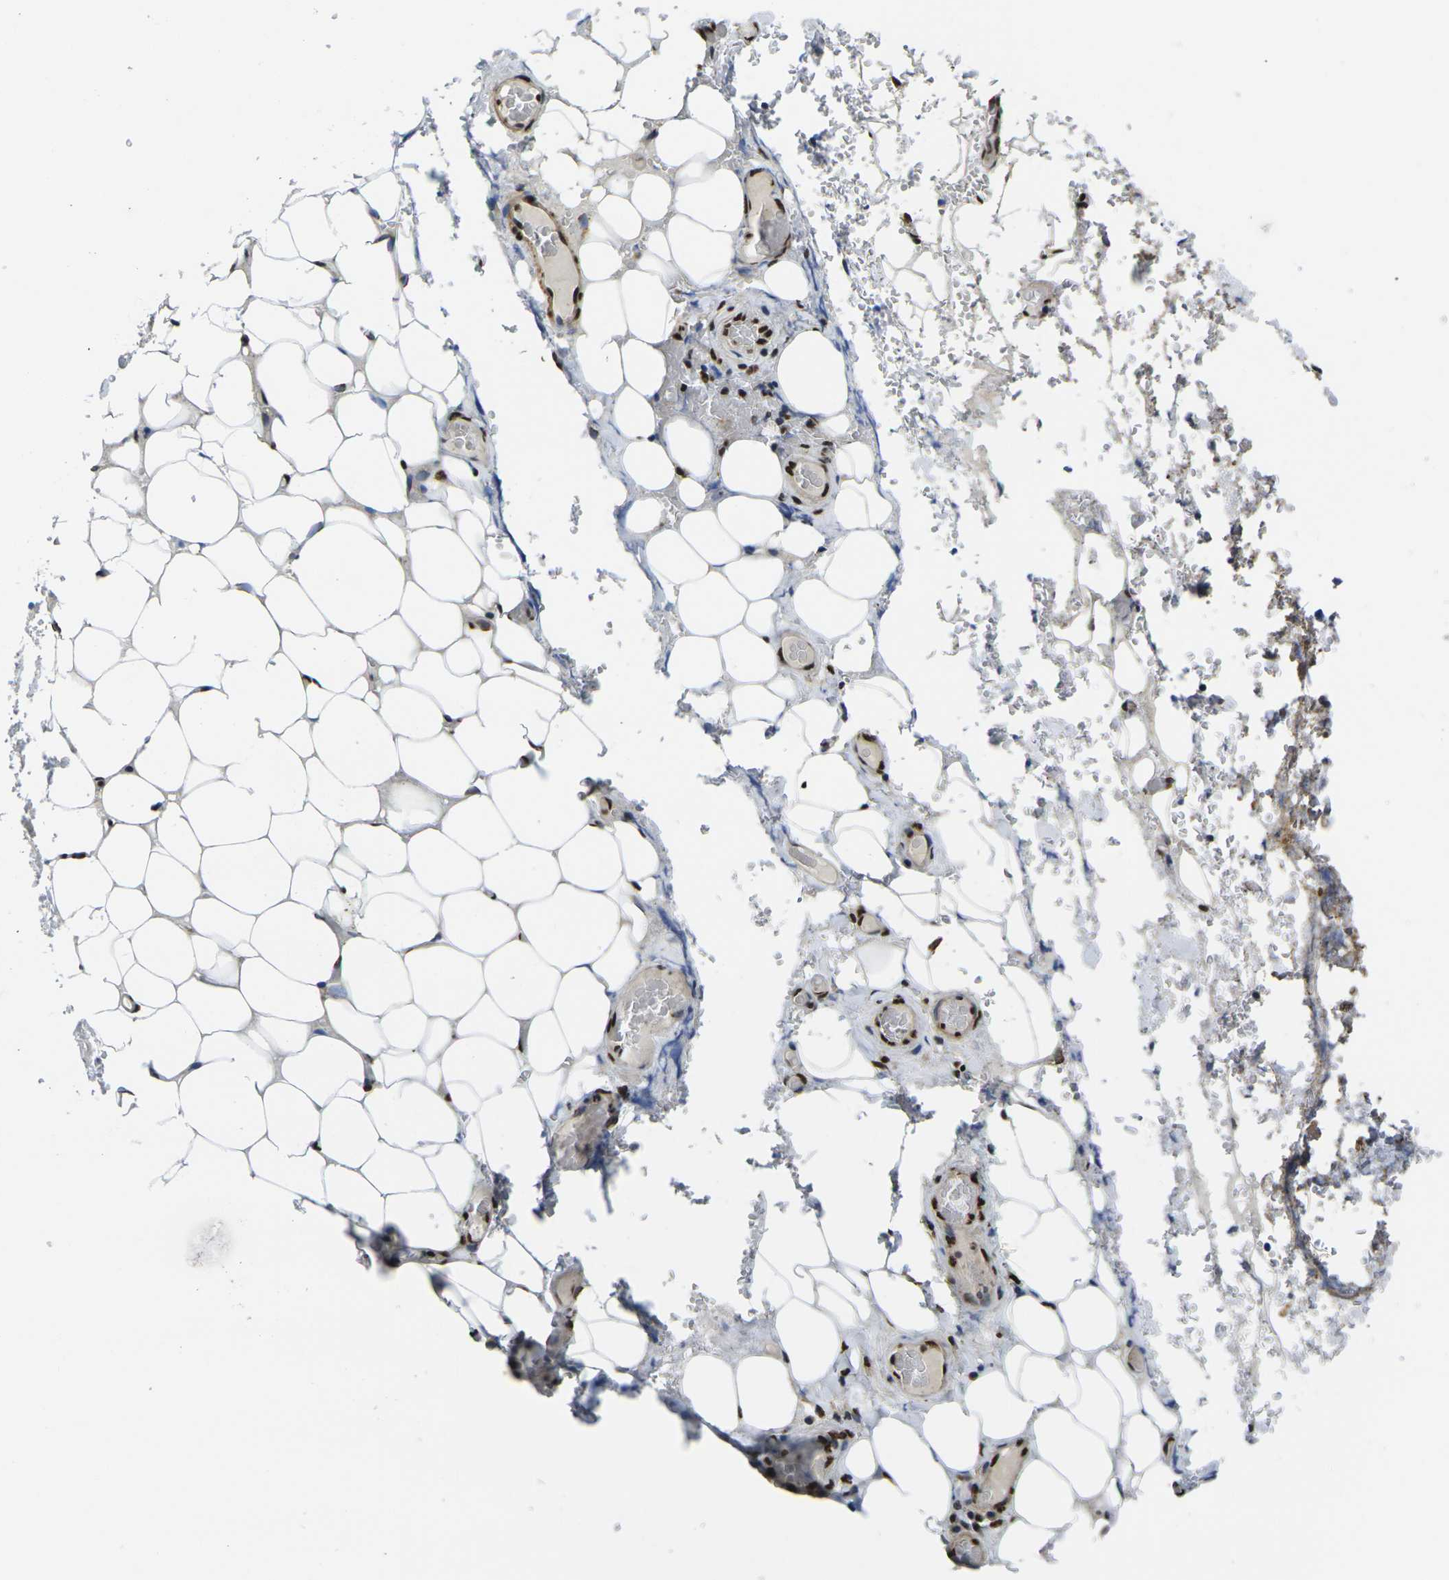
{"staining": {"intensity": "strong", "quantity": "<25%", "location": "nuclear"}, "tissue": "adipose tissue", "cell_type": "Adipocytes", "image_type": "normal", "snomed": [{"axis": "morphology", "description": "Normal tissue, NOS"}, {"axis": "morphology", "description": "Adenocarcinoma, NOS"}, {"axis": "topography", "description": "Esophagus"}], "caption": "High-power microscopy captured an IHC micrograph of normal adipose tissue, revealing strong nuclear staining in about <25% of adipocytes.", "gene": "SMARCC1", "patient": {"sex": "male", "age": 62}}